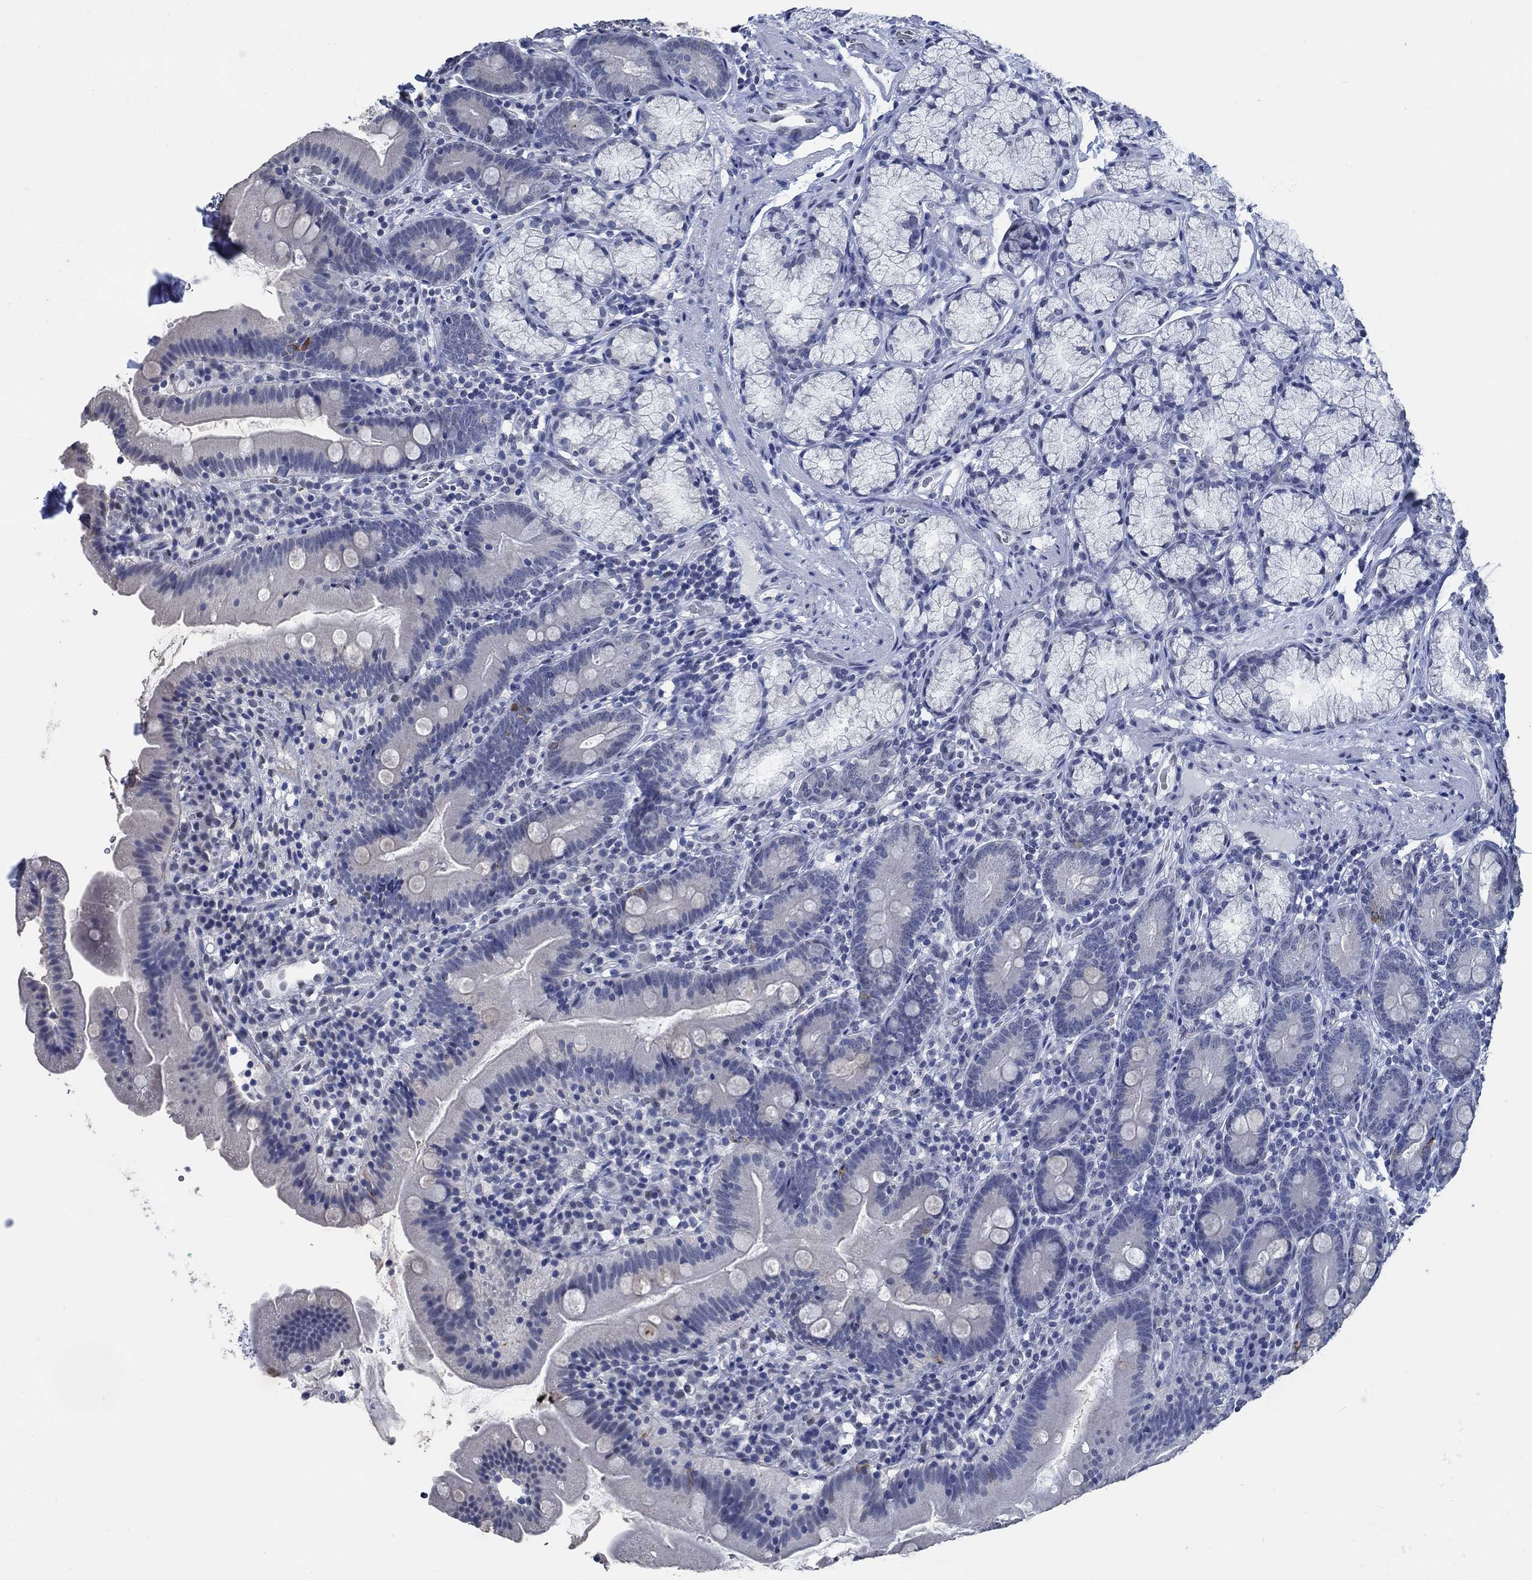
{"staining": {"intensity": "negative", "quantity": "none", "location": "none"}, "tissue": "duodenum", "cell_type": "Glandular cells", "image_type": "normal", "snomed": [{"axis": "morphology", "description": "Normal tissue, NOS"}, {"axis": "topography", "description": "Duodenum"}], "caption": "Glandular cells are negative for protein expression in normal human duodenum. (DAB (3,3'-diaminobenzidine) IHC visualized using brightfield microscopy, high magnification).", "gene": "OBSCN", "patient": {"sex": "female", "age": 67}}